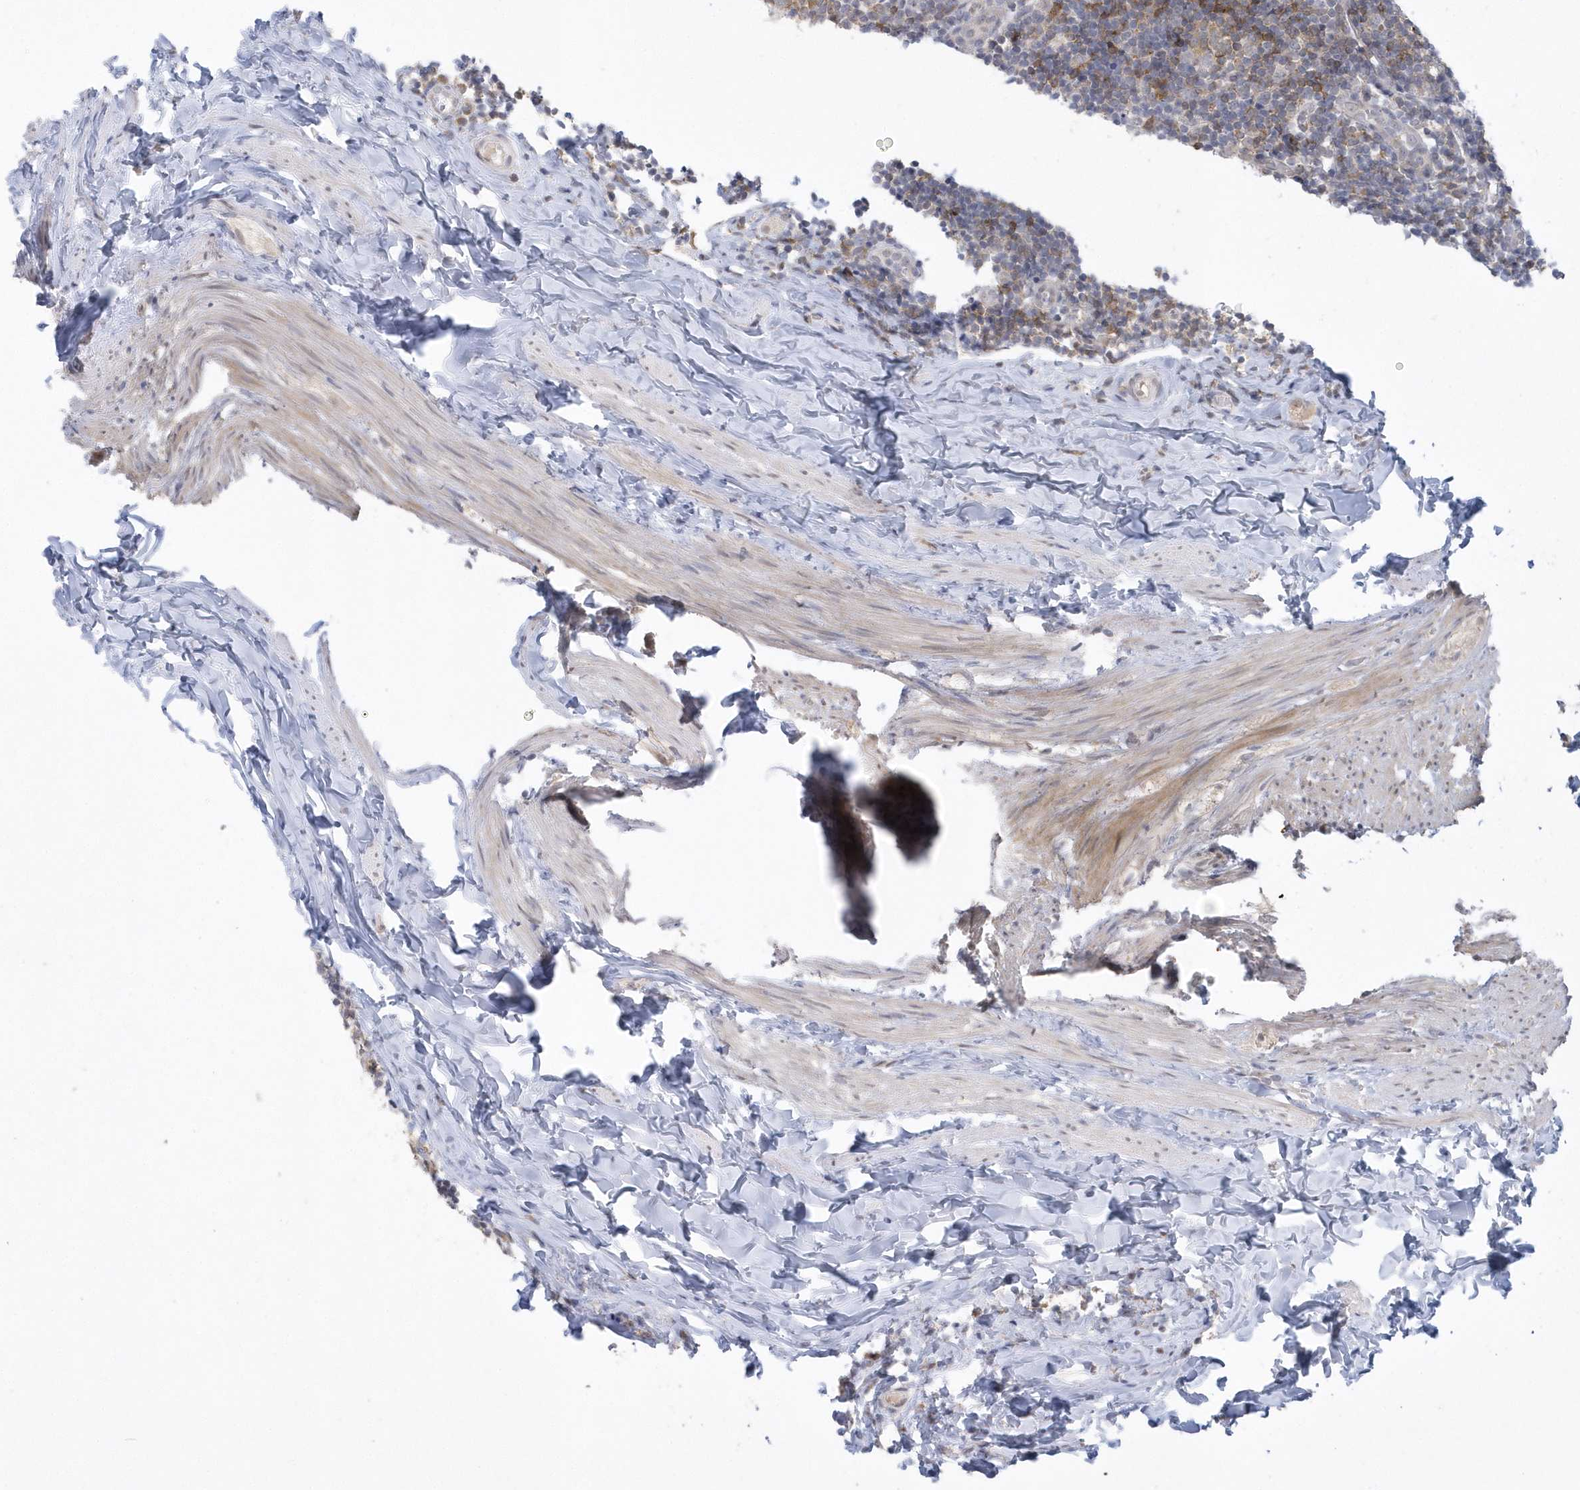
{"staining": {"intensity": "weak", "quantity": "<25%", "location": "cytoplasmic/membranous"}, "tissue": "appendix", "cell_type": "Glandular cells", "image_type": "normal", "snomed": [{"axis": "morphology", "description": "Normal tissue, NOS"}, {"axis": "topography", "description": "Appendix"}], "caption": "Human appendix stained for a protein using immunohistochemistry exhibits no expression in glandular cells.", "gene": "ZC3H12D", "patient": {"sex": "male", "age": 8}}